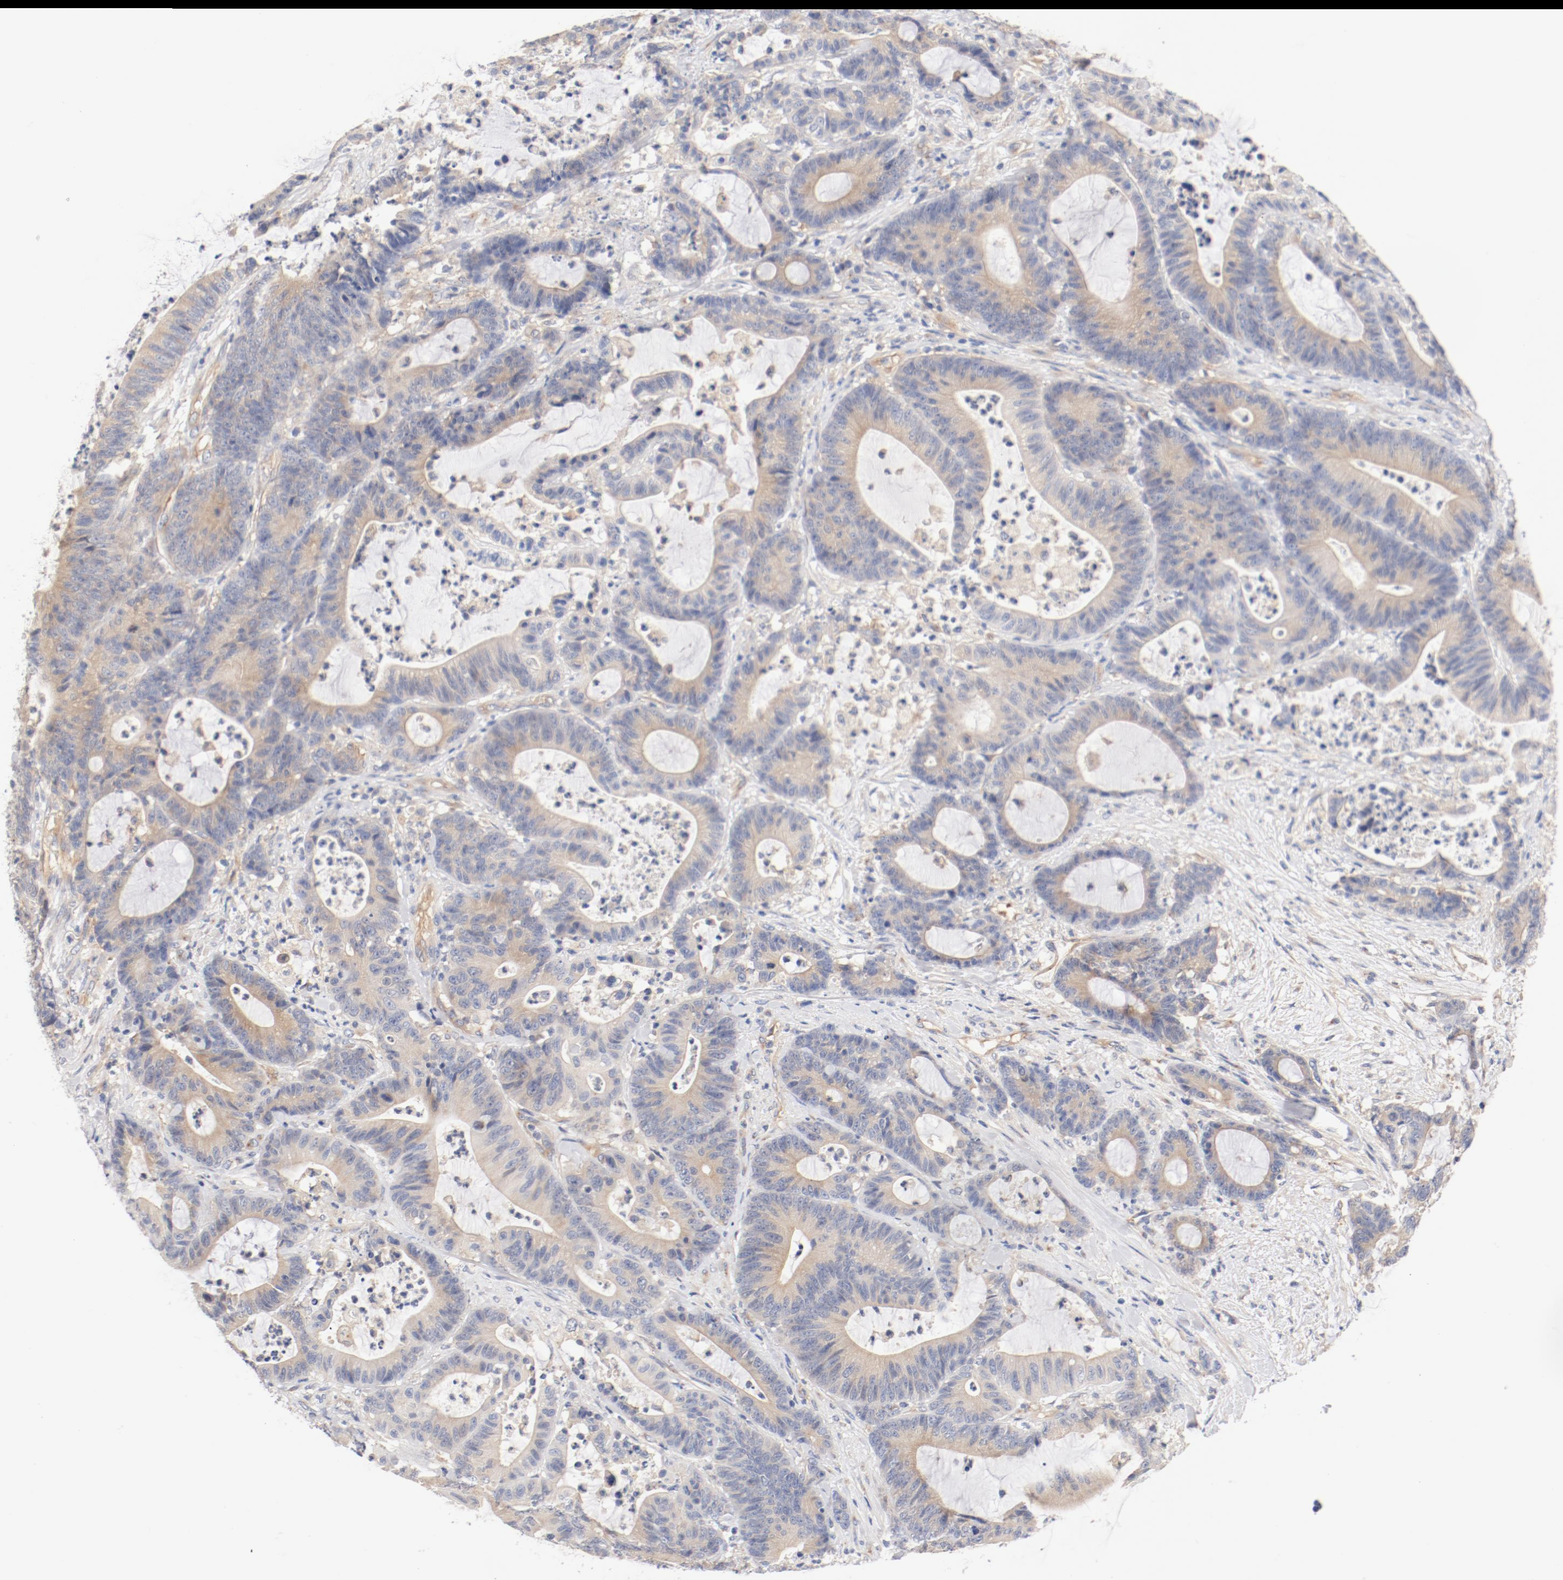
{"staining": {"intensity": "weak", "quantity": ">75%", "location": "cytoplasmic/membranous"}, "tissue": "colorectal cancer", "cell_type": "Tumor cells", "image_type": "cancer", "snomed": [{"axis": "morphology", "description": "Adenocarcinoma, NOS"}, {"axis": "topography", "description": "Colon"}], "caption": "Adenocarcinoma (colorectal) stained with IHC displays weak cytoplasmic/membranous positivity in about >75% of tumor cells.", "gene": "DYNC1H1", "patient": {"sex": "female", "age": 84}}